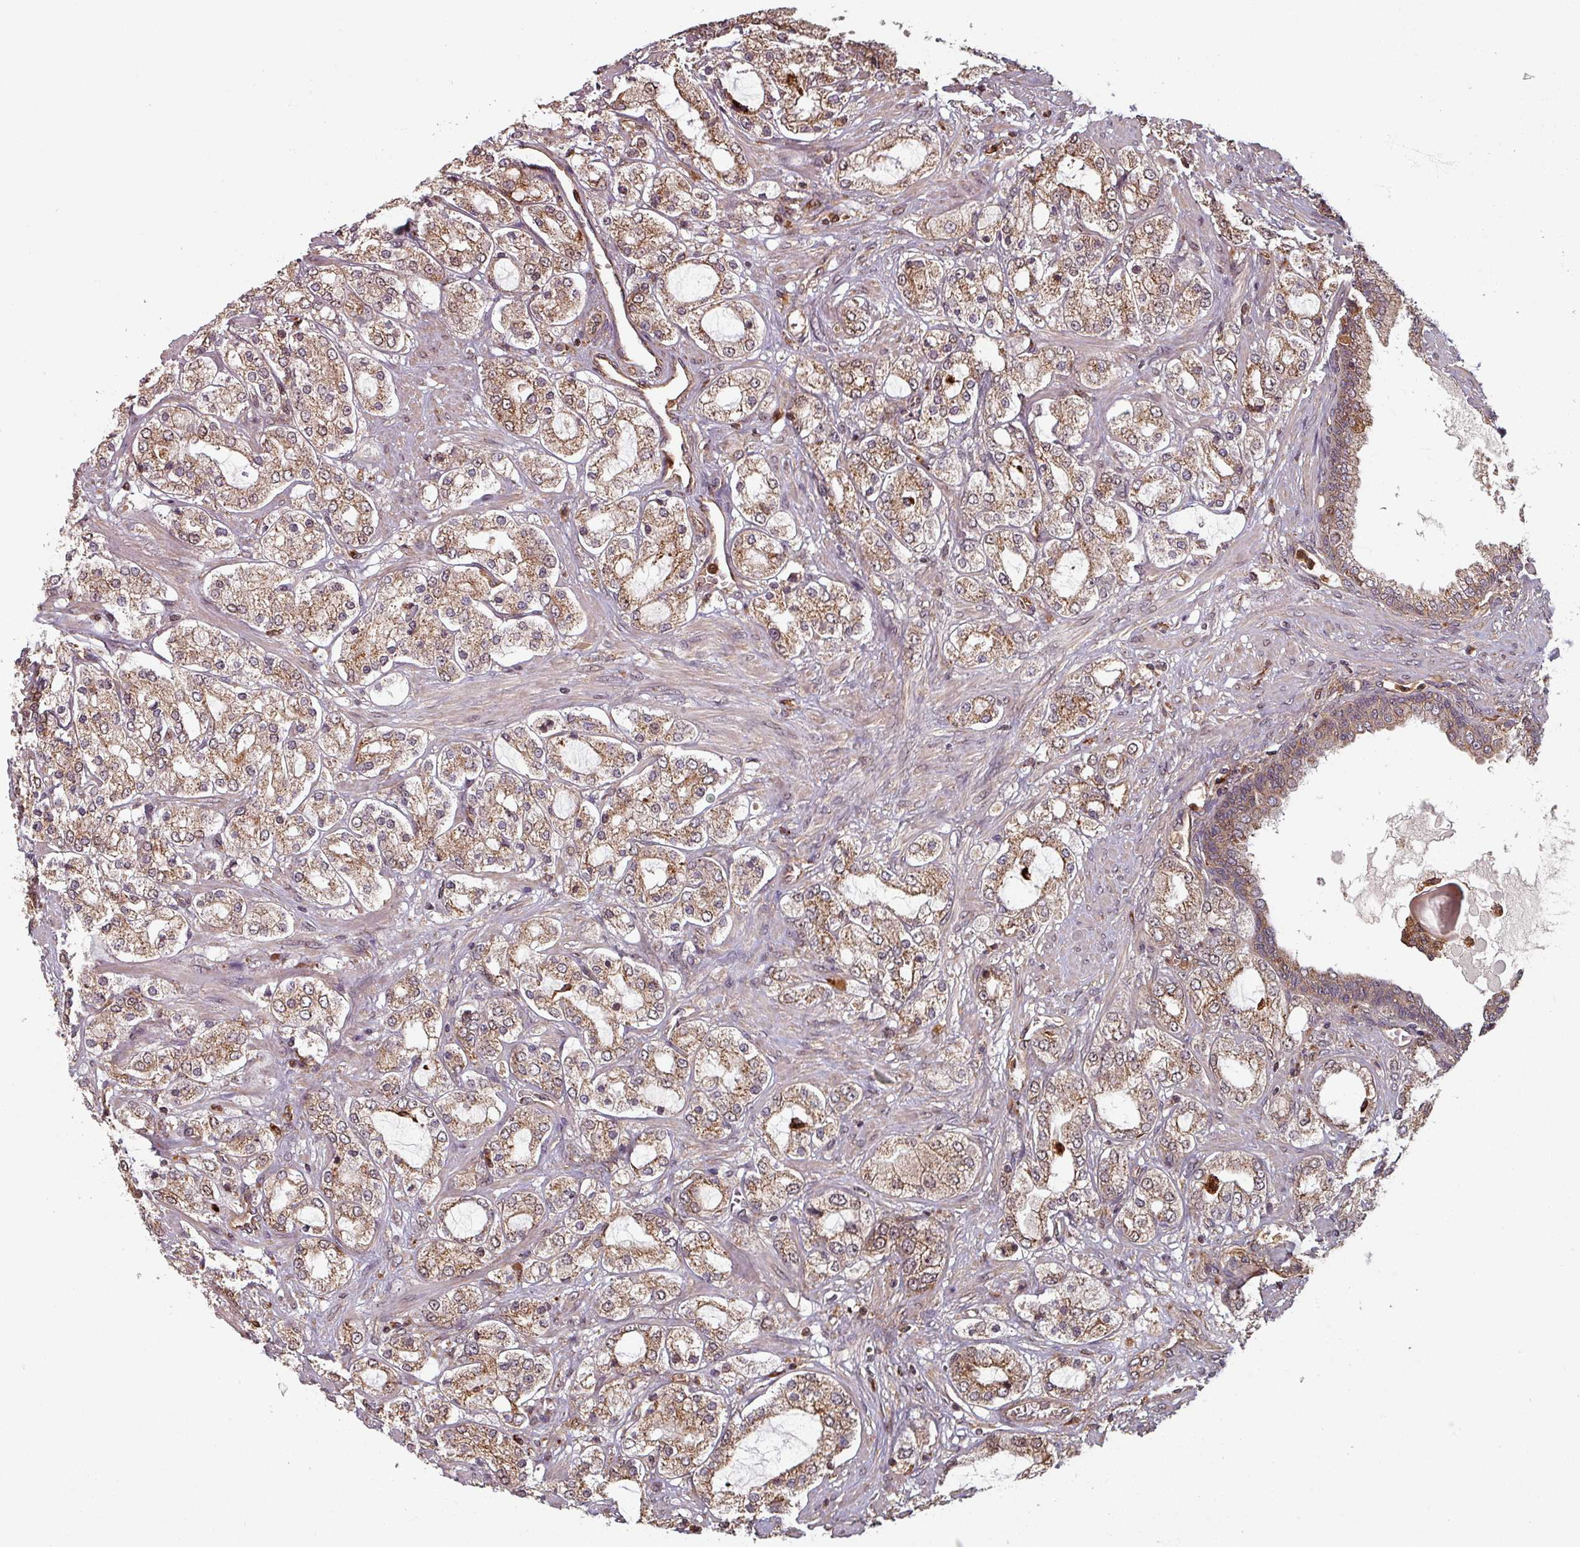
{"staining": {"intensity": "moderate", "quantity": ">75%", "location": "cytoplasmic/membranous"}, "tissue": "prostate cancer", "cell_type": "Tumor cells", "image_type": "cancer", "snomed": [{"axis": "morphology", "description": "Adenocarcinoma, High grade"}, {"axis": "topography", "description": "Prostate"}], "caption": "Immunohistochemical staining of high-grade adenocarcinoma (prostate) displays medium levels of moderate cytoplasmic/membranous protein staining in approximately >75% of tumor cells.", "gene": "EID1", "patient": {"sex": "male", "age": 64}}